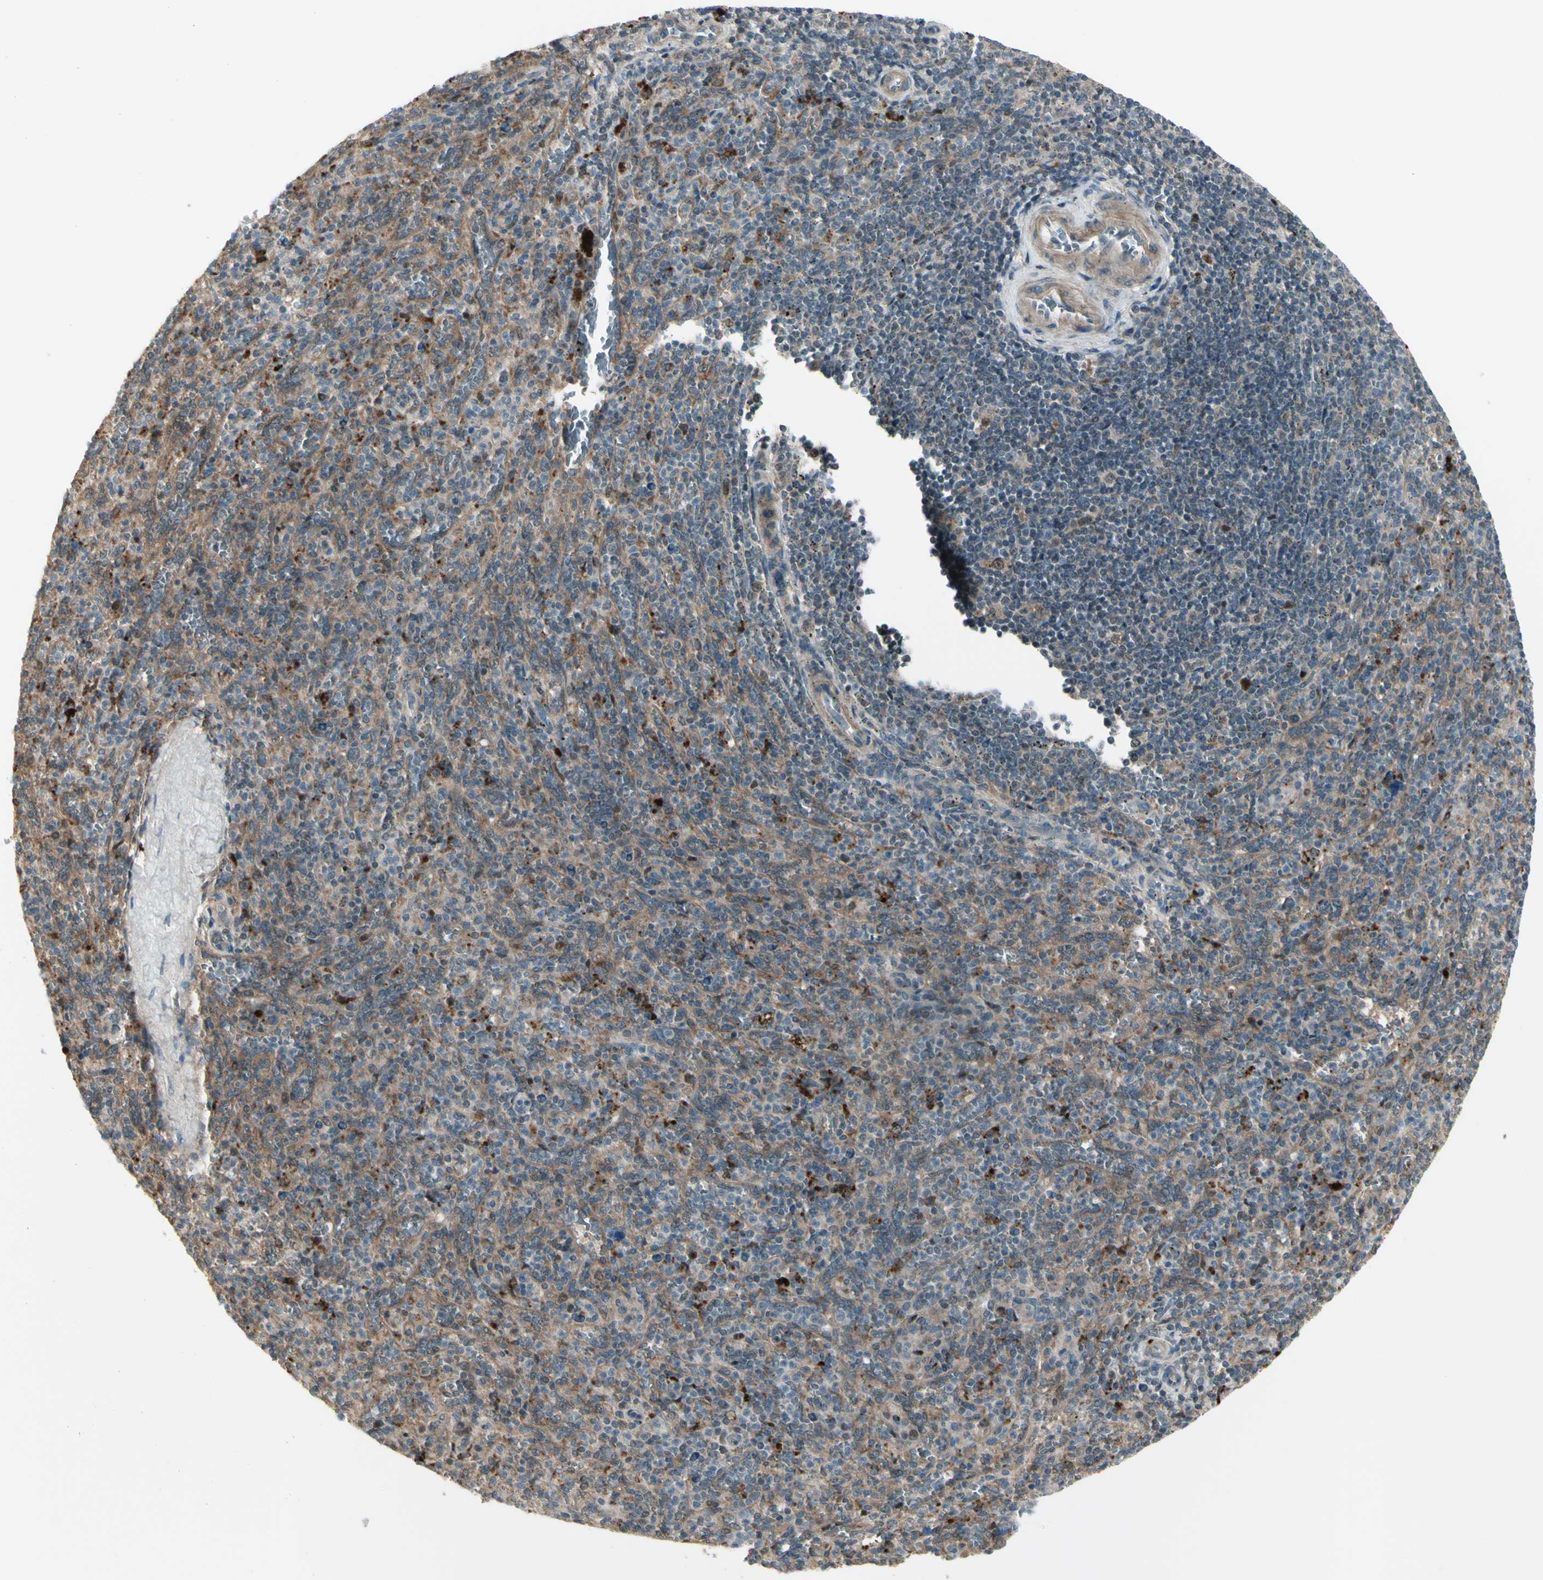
{"staining": {"intensity": "weak", "quantity": "<25%", "location": "cytoplasmic/membranous"}, "tissue": "spleen", "cell_type": "Cells in red pulp", "image_type": "normal", "snomed": [{"axis": "morphology", "description": "Normal tissue, NOS"}, {"axis": "topography", "description": "Spleen"}], "caption": "A high-resolution photomicrograph shows immunohistochemistry staining of benign spleen, which reveals no significant positivity in cells in red pulp. (DAB immunohistochemistry with hematoxylin counter stain).", "gene": "OSTM1", "patient": {"sex": "male", "age": 36}}